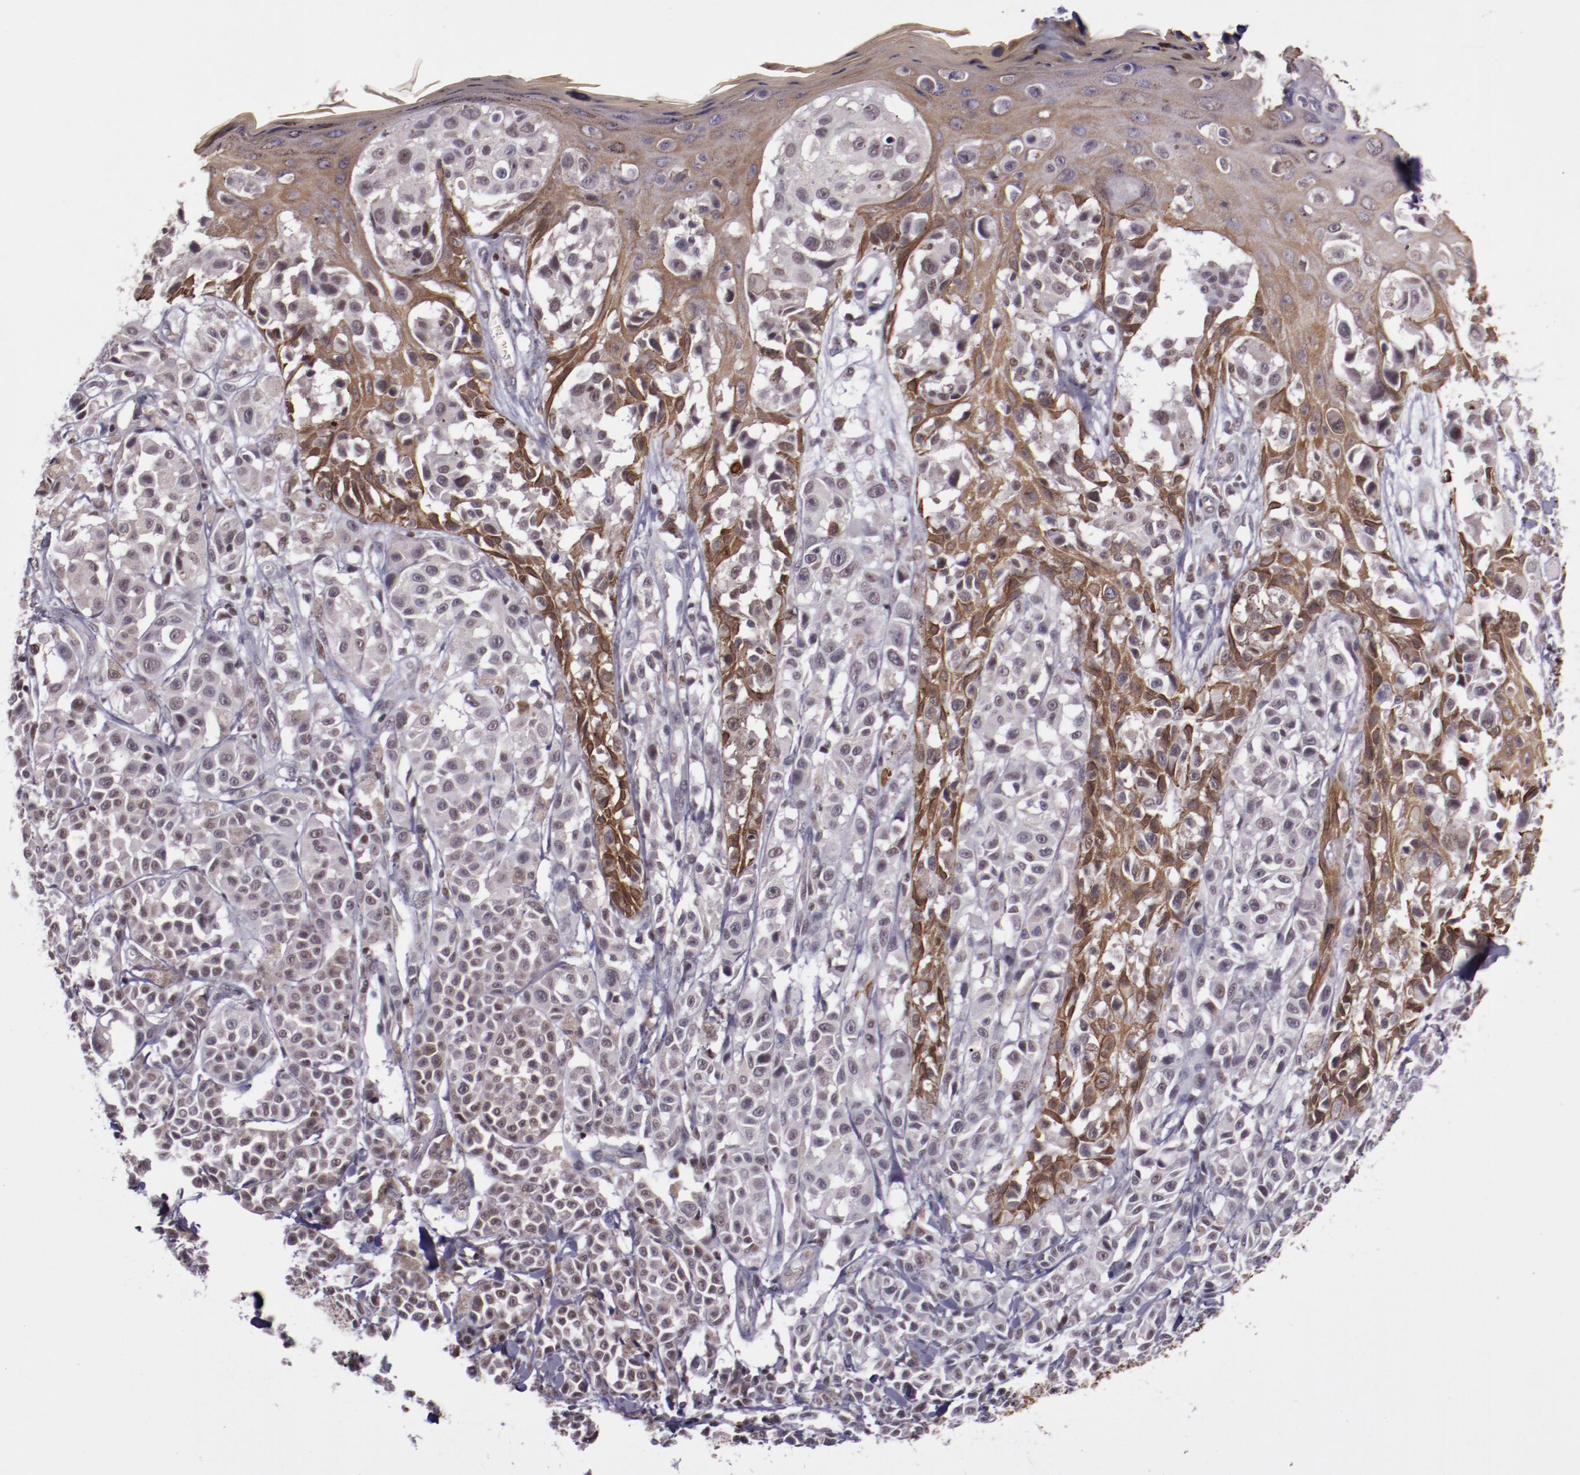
{"staining": {"intensity": "weak", "quantity": "25%-75%", "location": "cytoplasmic/membranous,nuclear"}, "tissue": "melanoma", "cell_type": "Tumor cells", "image_type": "cancer", "snomed": [{"axis": "morphology", "description": "Malignant melanoma, NOS"}, {"axis": "topography", "description": "Skin"}], "caption": "Brown immunohistochemical staining in human malignant melanoma shows weak cytoplasmic/membranous and nuclear staining in approximately 25%-75% of tumor cells.", "gene": "ELF1", "patient": {"sex": "female", "age": 38}}